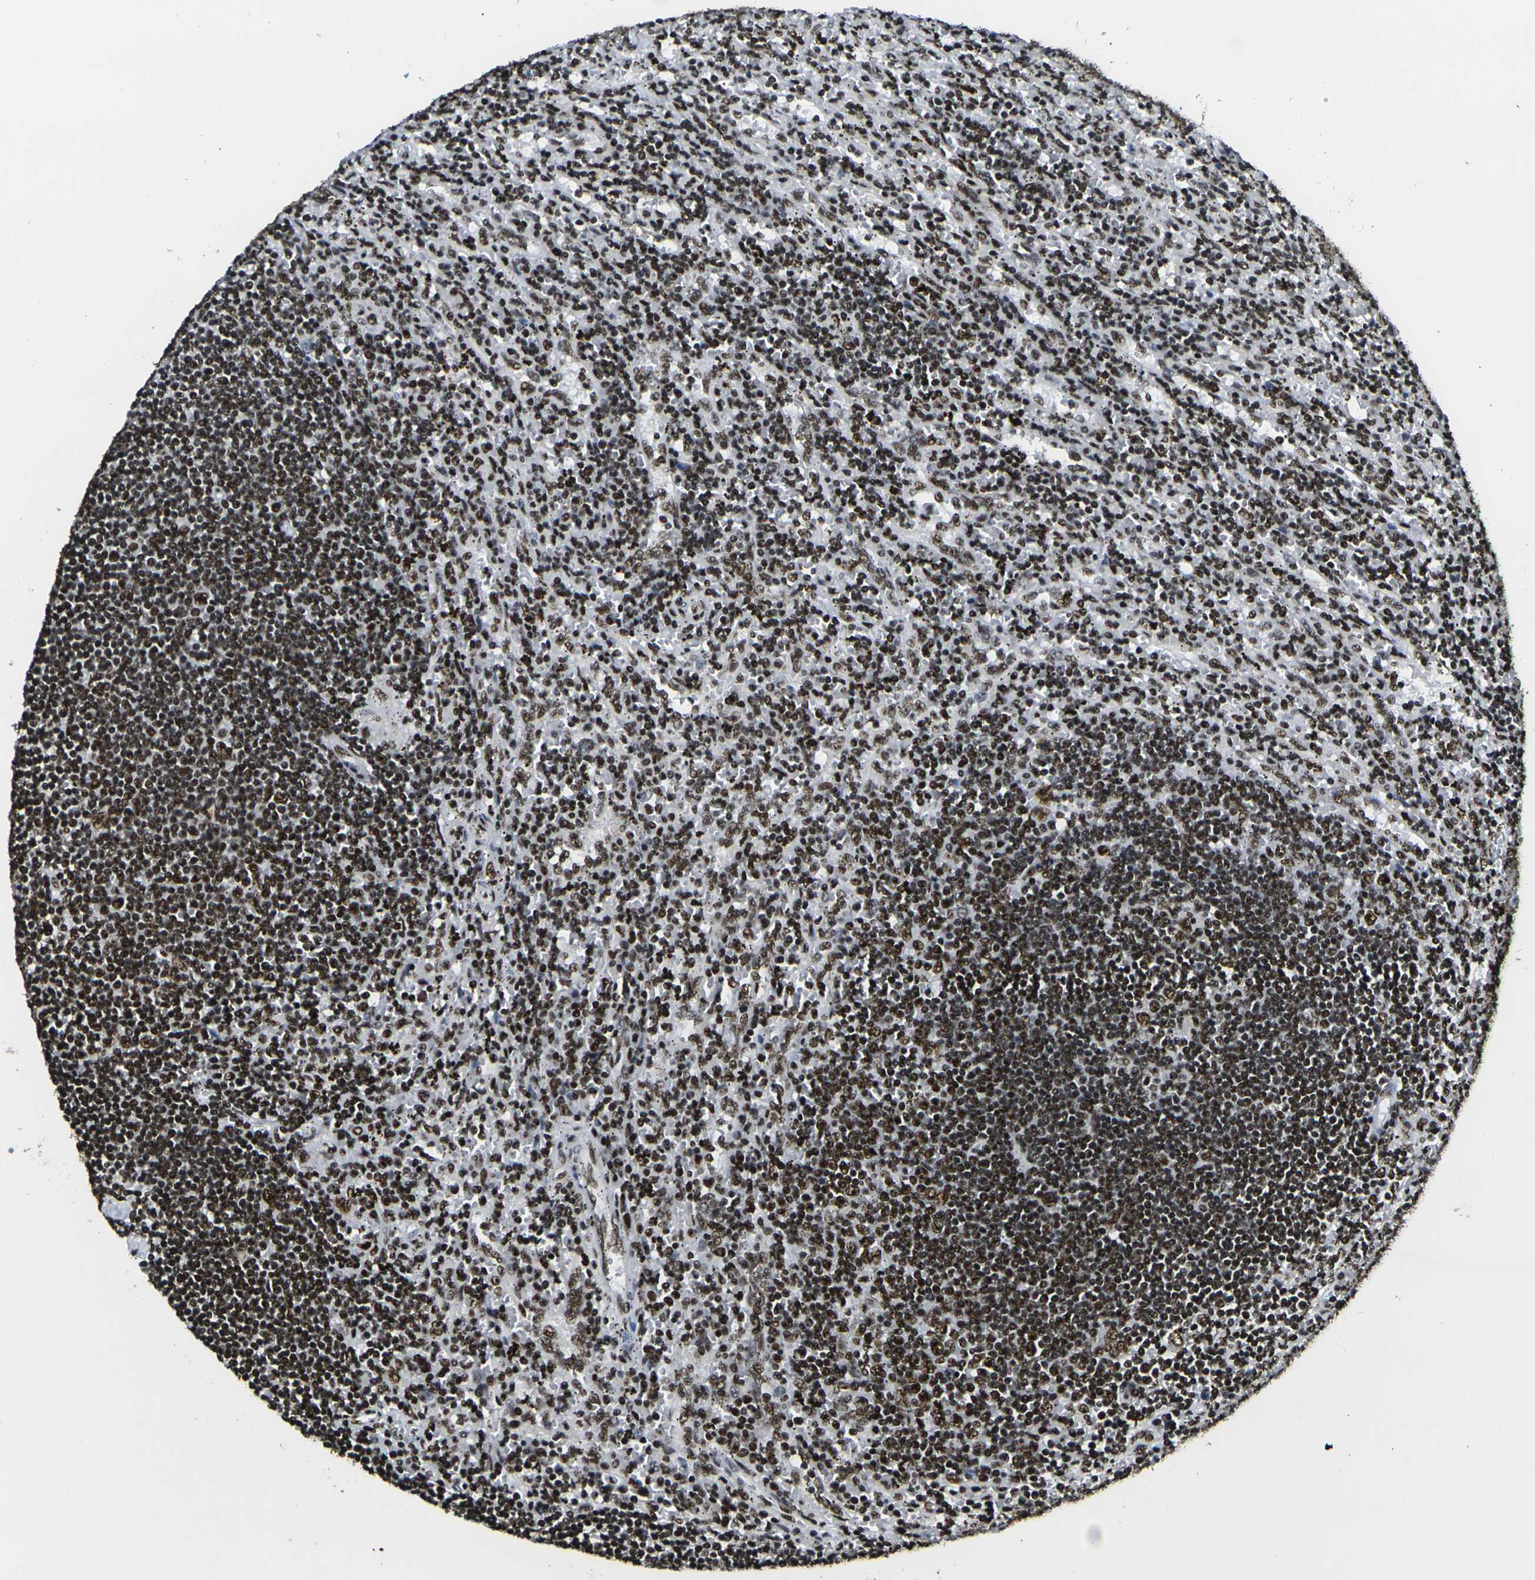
{"staining": {"intensity": "strong", "quantity": ">75%", "location": "nuclear"}, "tissue": "lymphoma", "cell_type": "Tumor cells", "image_type": "cancer", "snomed": [{"axis": "morphology", "description": "Malignant lymphoma, non-Hodgkin's type, Low grade"}, {"axis": "topography", "description": "Spleen"}], "caption": "Protein analysis of malignant lymphoma, non-Hodgkin's type (low-grade) tissue displays strong nuclear positivity in approximately >75% of tumor cells.", "gene": "SMARCC1", "patient": {"sex": "male", "age": 76}}